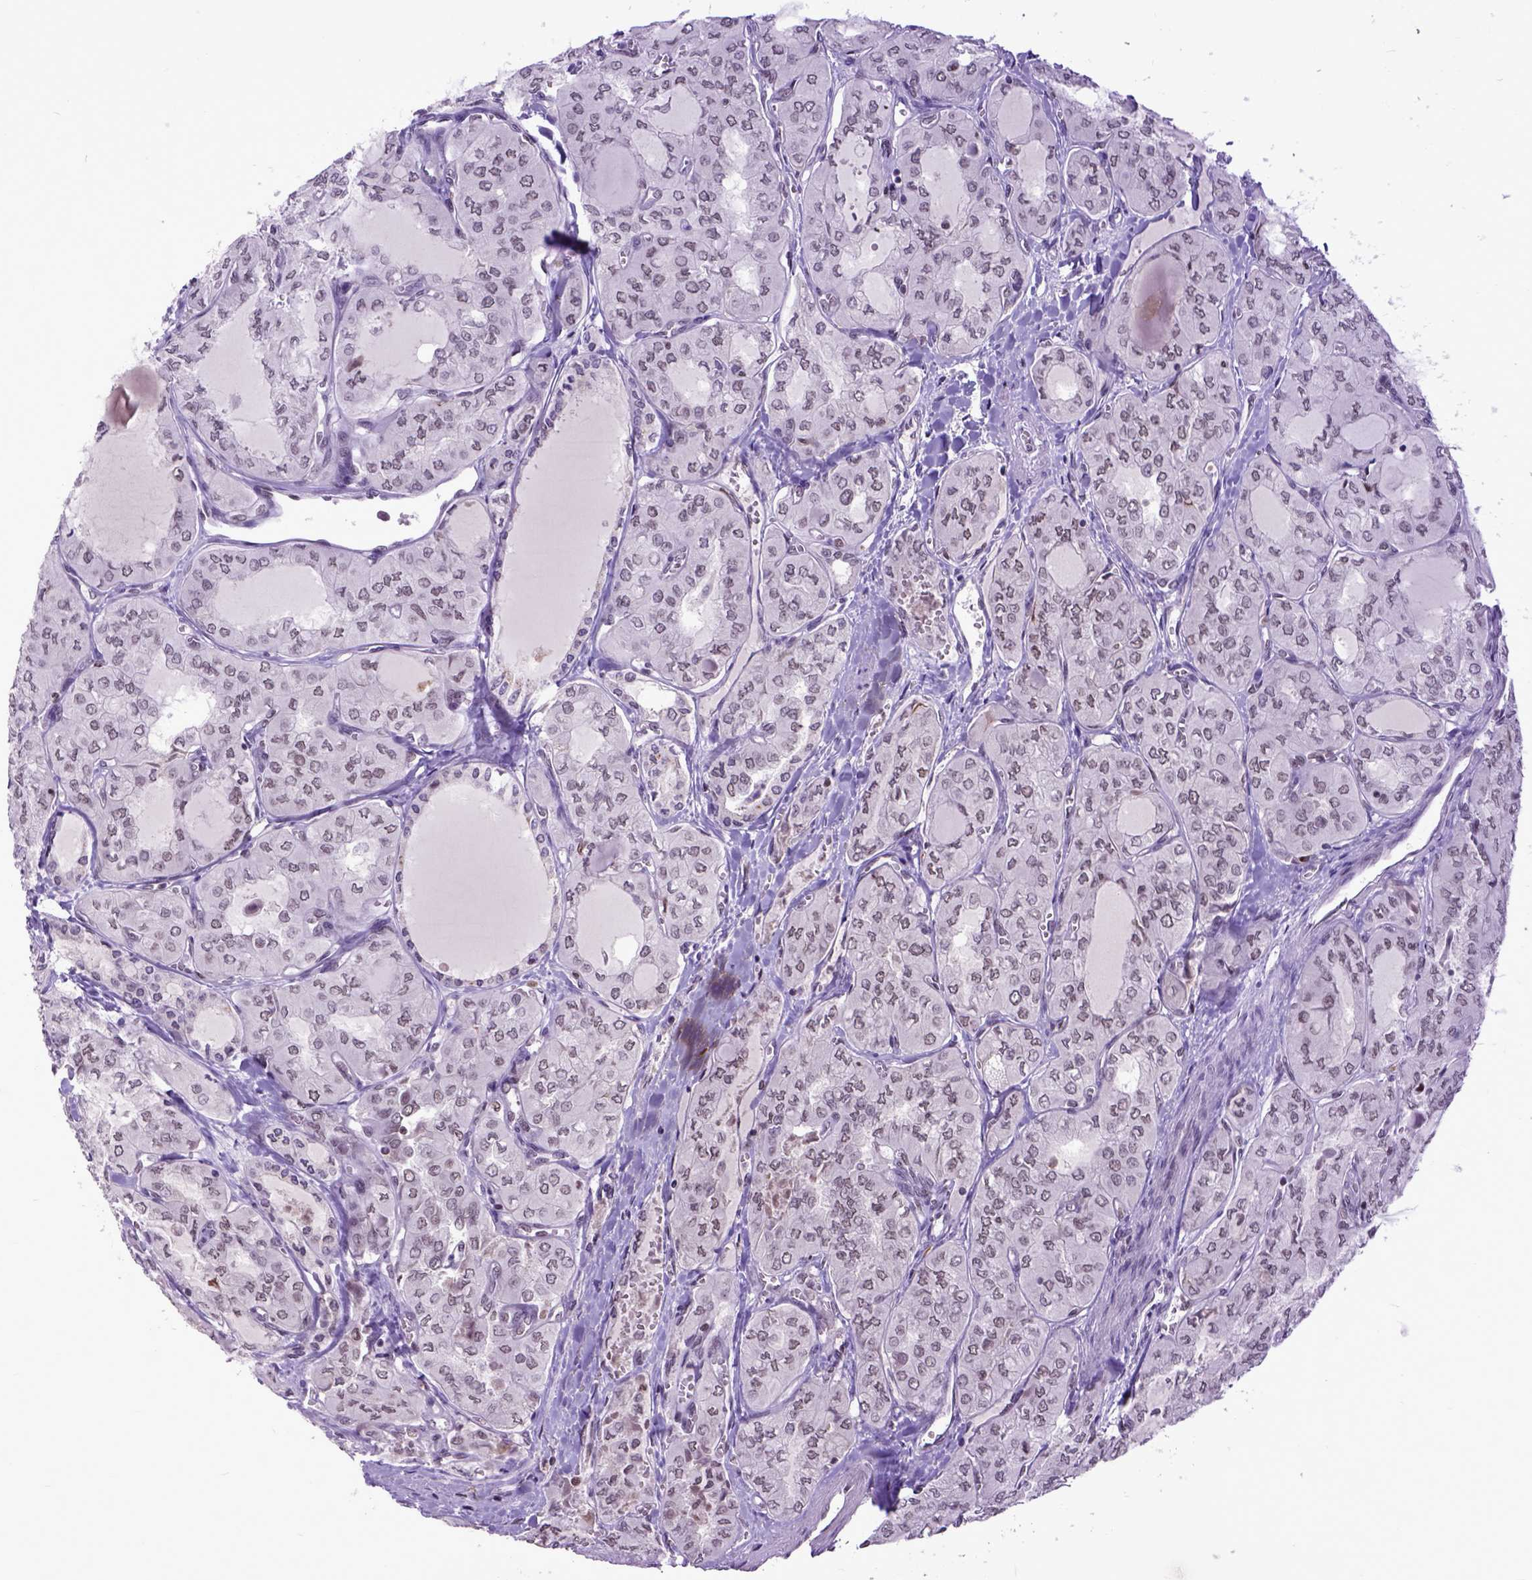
{"staining": {"intensity": "negative", "quantity": "none", "location": "none"}, "tissue": "thyroid cancer", "cell_type": "Tumor cells", "image_type": "cancer", "snomed": [{"axis": "morphology", "description": "Papillary adenocarcinoma, NOS"}, {"axis": "topography", "description": "Thyroid gland"}], "caption": "An immunohistochemistry image of papillary adenocarcinoma (thyroid) is shown. There is no staining in tumor cells of papillary adenocarcinoma (thyroid).", "gene": "RCC2", "patient": {"sex": "male", "age": 20}}